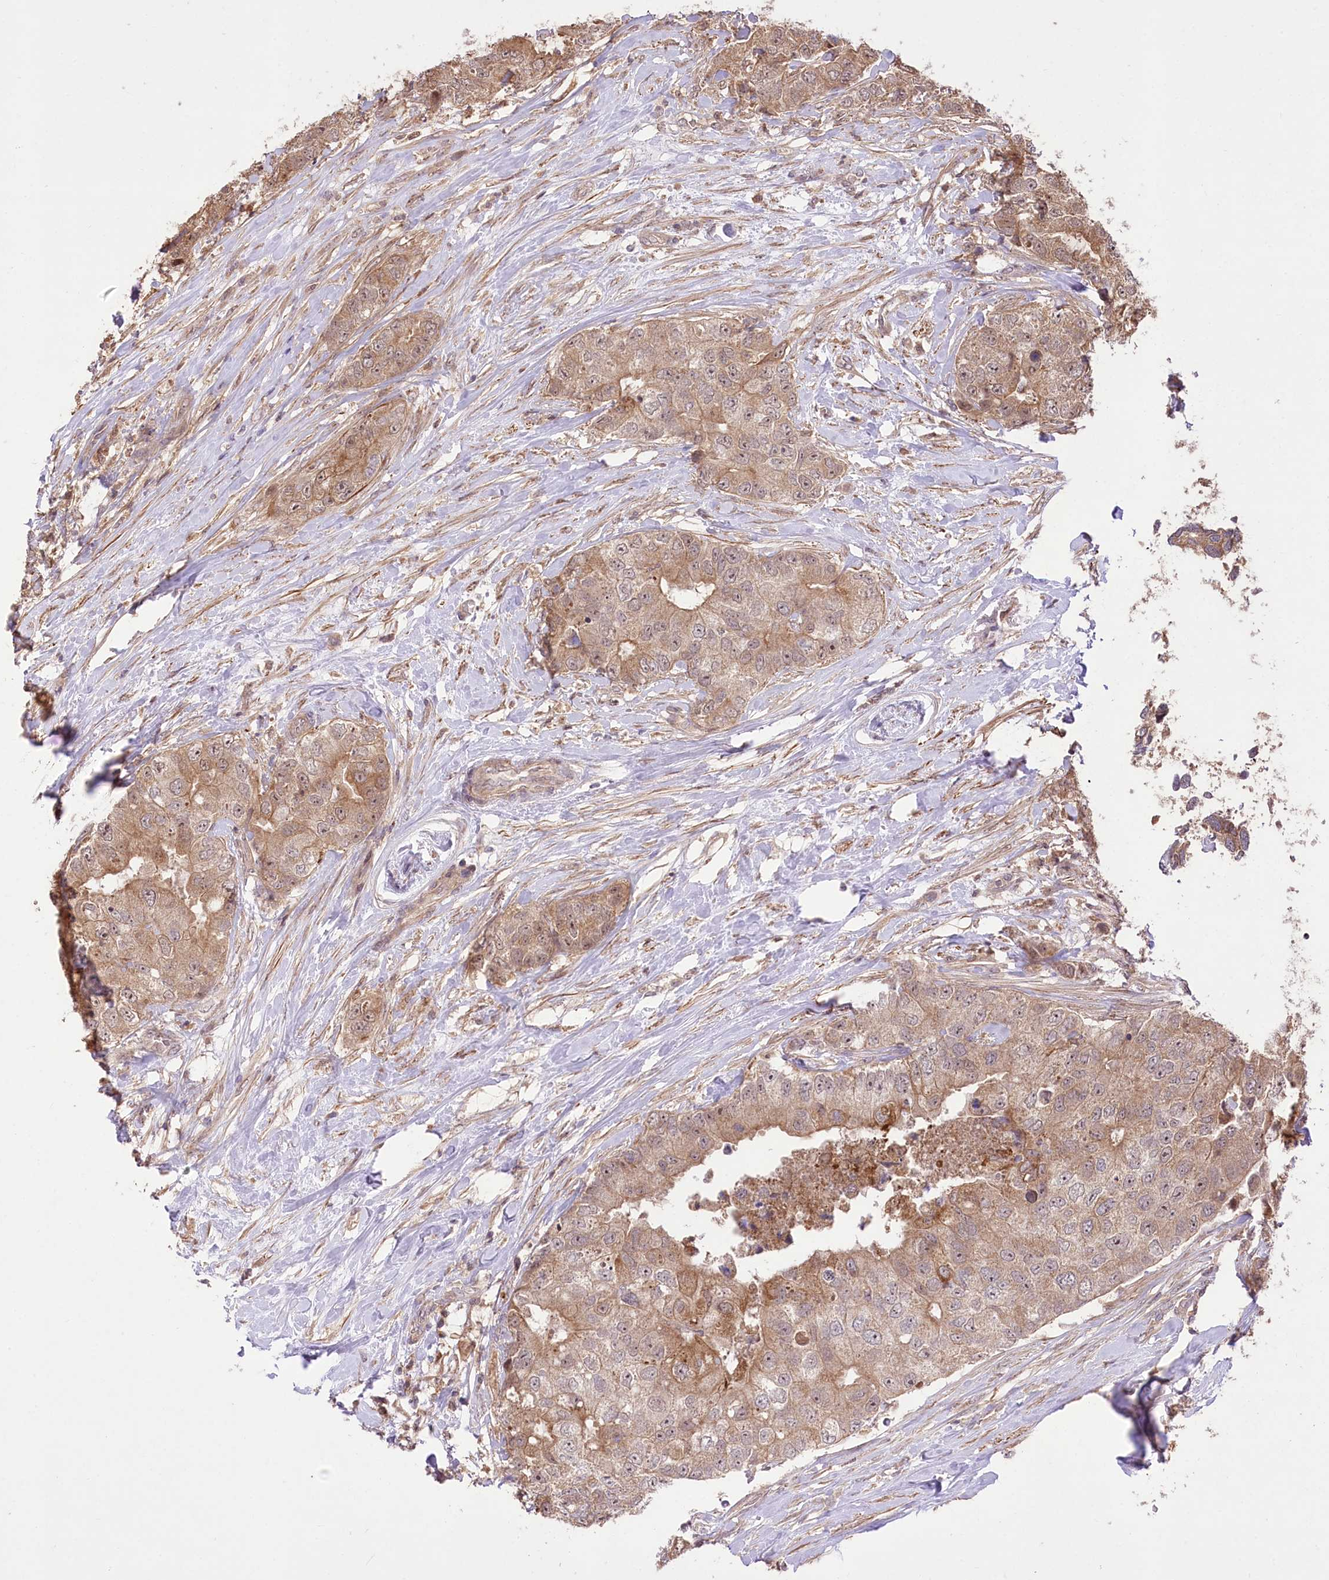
{"staining": {"intensity": "moderate", "quantity": ">75%", "location": "cytoplasmic/membranous"}, "tissue": "breast cancer", "cell_type": "Tumor cells", "image_type": "cancer", "snomed": [{"axis": "morphology", "description": "Duct carcinoma"}, {"axis": "topography", "description": "Breast"}], "caption": "A micrograph of human breast infiltrating ductal carcinoma stained for a protein demonstrates moderate cytoplasmic/membranous brown staining in tumor cells.", "gene": "HELT", "patient": {"sex": "female", "age": 62}}